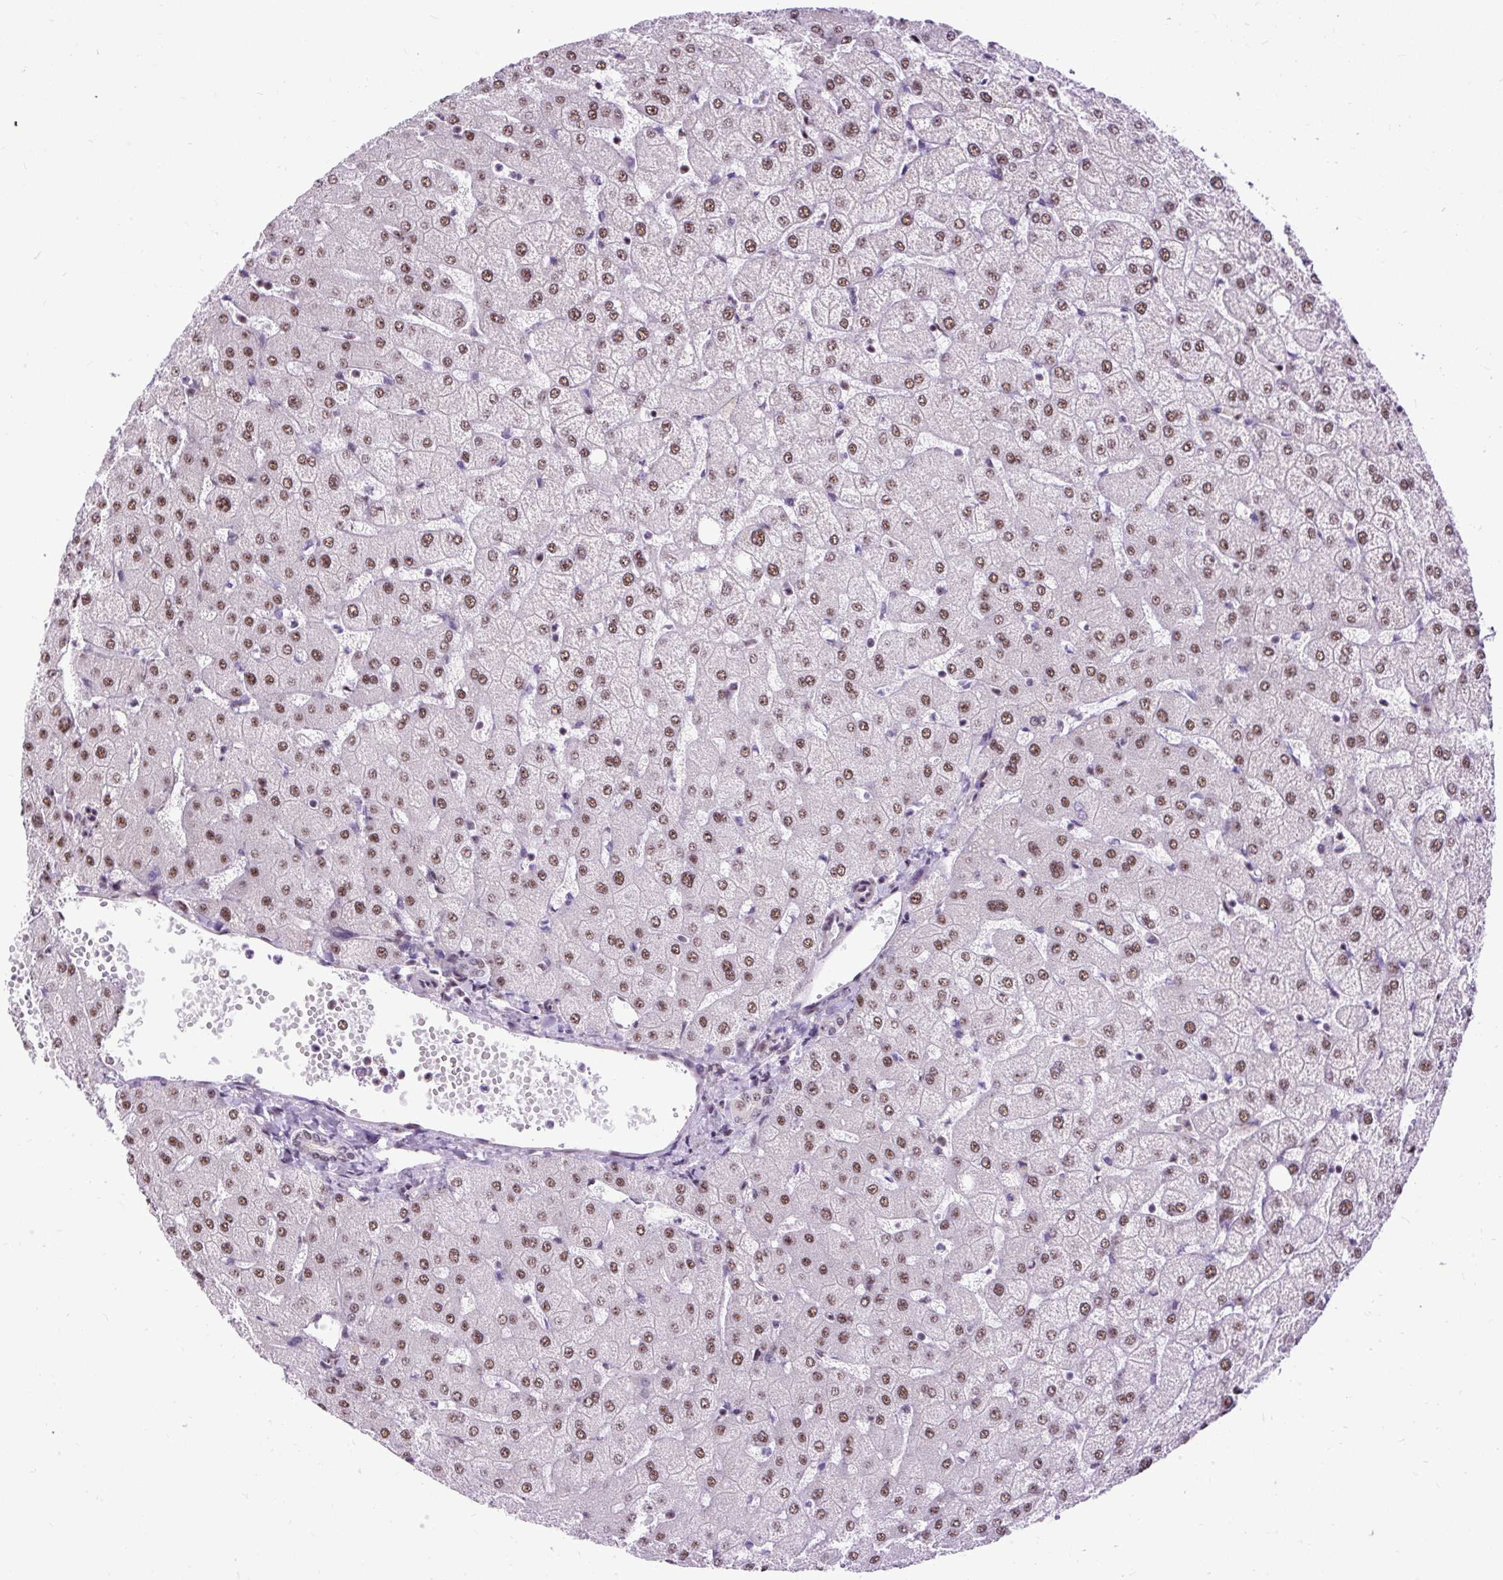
{"staining": {"intensity": "negative", "quantity": "none", "location": "none"}, "tissue": "liver", "cell_type": "Cholangiocytes", "image_type": "normal", "snomed": [{"axis": "morphology", "description": "Normal tissue, NOS"}, {"axis": "topography", "description": "Liver"}], "caption": "Immunohistochemistry (IHC) image of unremarkable liver: liver stained with DAB (3,3'-diaminobenzidine) demonstrates no significant protein staining in cholangiocytes. (DAB IHC with hematoxylin counter stain).", "gene": "SMC5", "patient": {"sex": "female", "age": 54}}